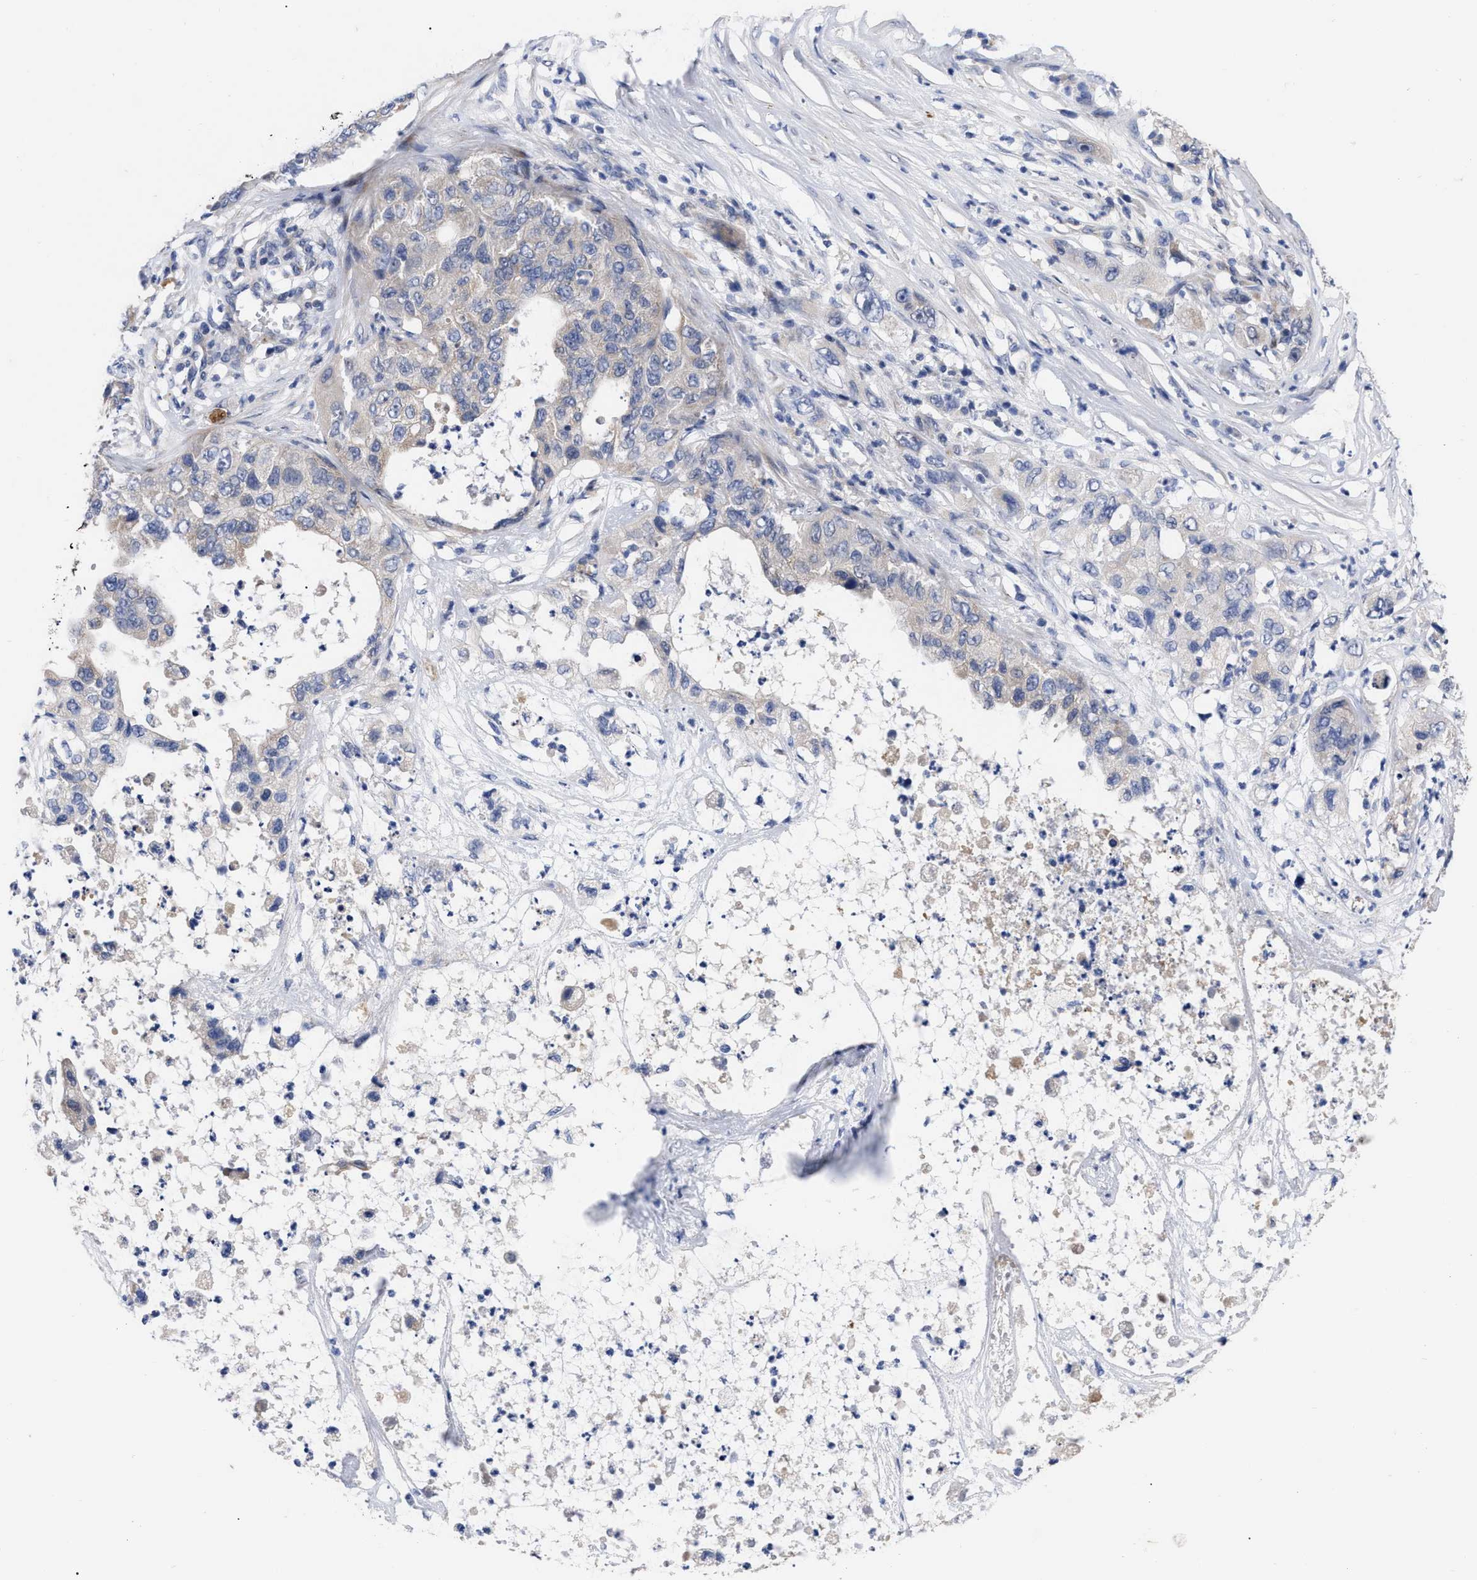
{"staining": {"intensity": "negative", "quantity": "none", "location": "none"}, "tissue": "pancreatic cancer", "cell_type": "Tumor cells", "image_type": "cancer", "snomed": [{"axis": "morphology", "description": "Adenocarcinoma, NOS"}, {"axis": "topography", "description": "Pancreas"}], "caption": "This photomicrograph is of pancreatic cancer (adenocarcinoma) stained with immunohistochemistry (IHC) to label a protein in brown with the nuclei are counter-stained blue. There is no positivity in tumor cells.", "gene": "CCN5", "patient": {"sex": "female", "age": 78}}